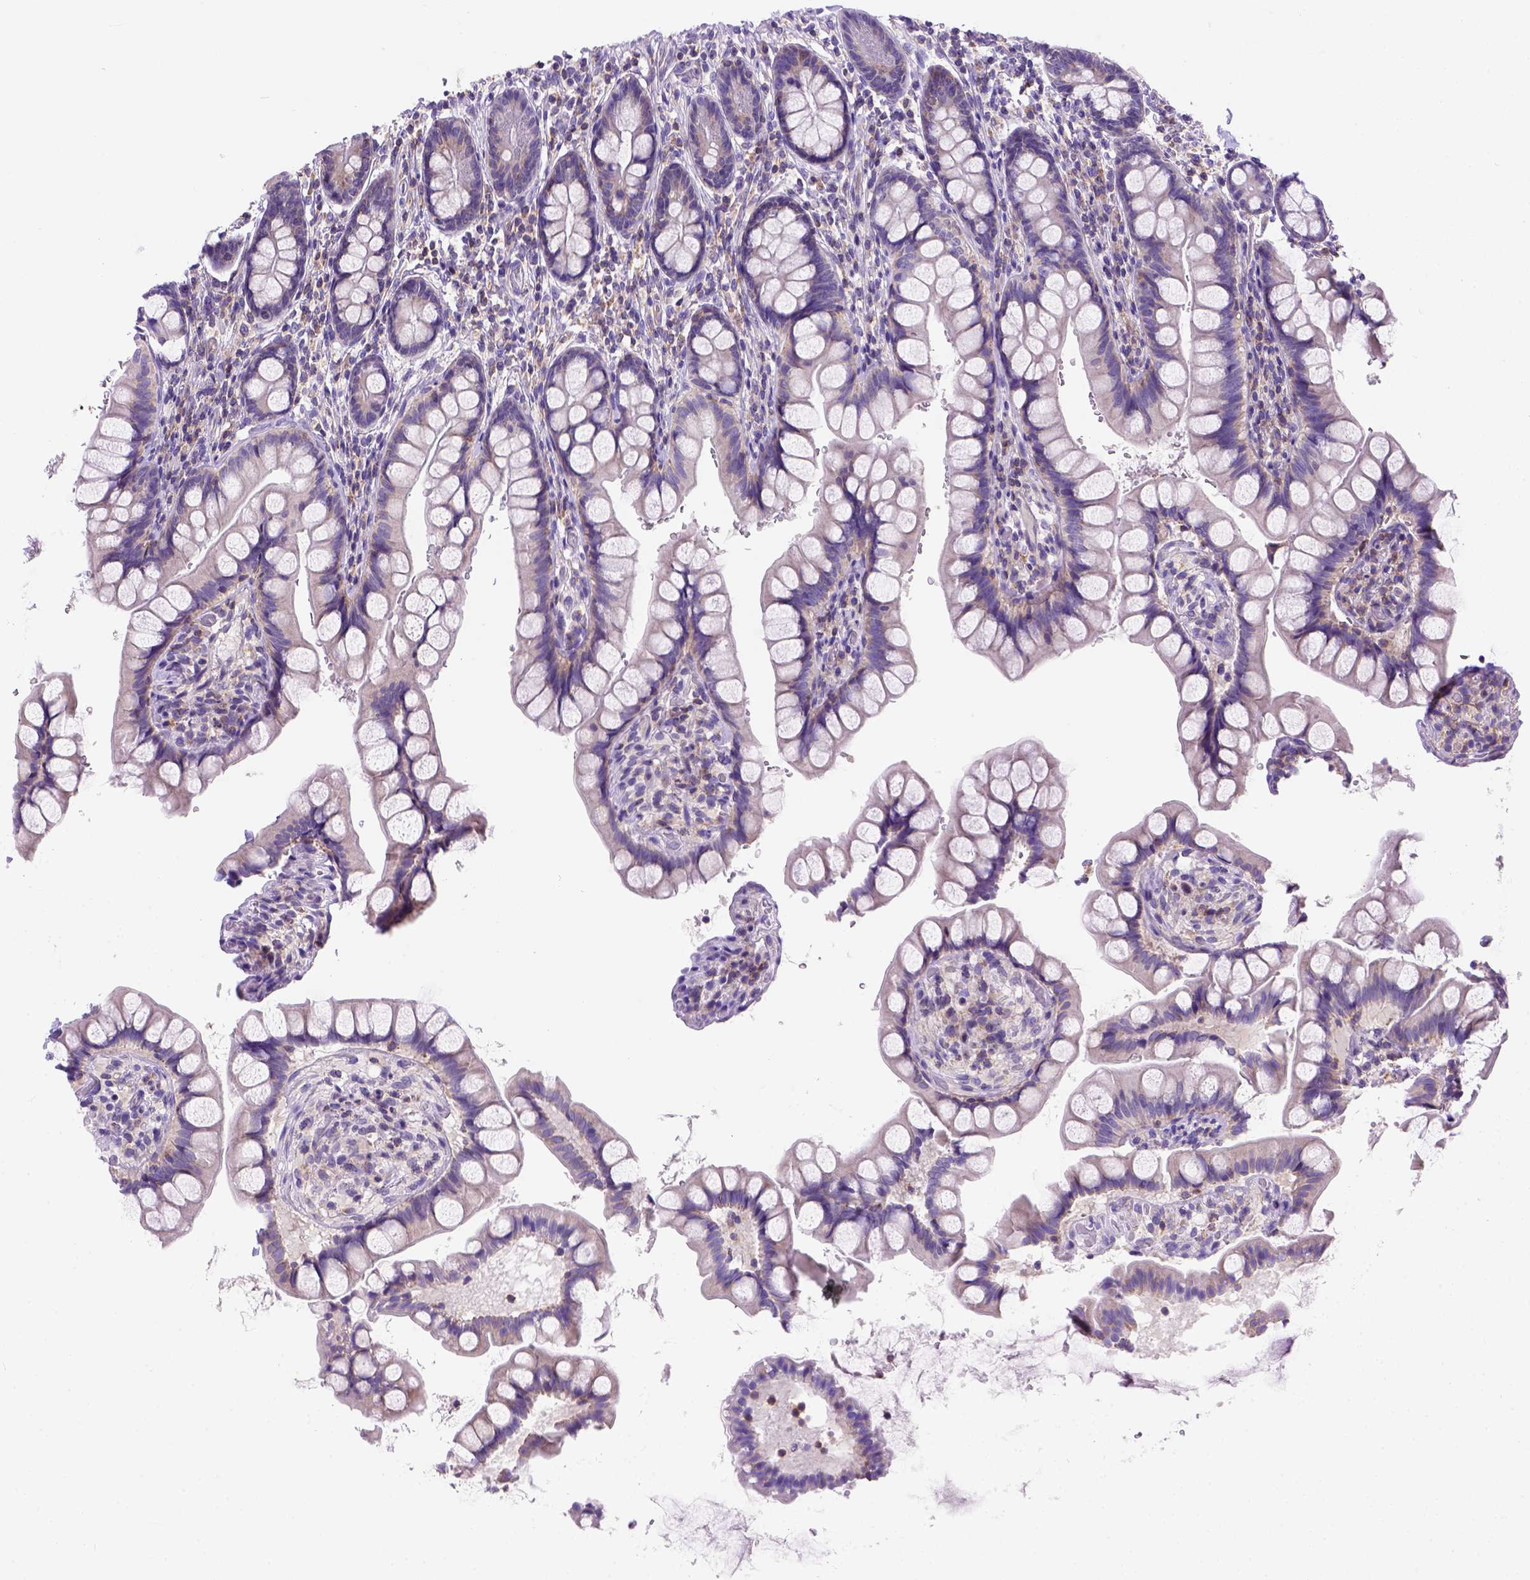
{"staining": {"intensity": "negative", "quantity": "none", "location": "none"}, "tissue": "small intestine", "cell_type": "Glandular cells", "image_type": "normal", "snomed": [{"axis": "morphology", "description": "Normal tissue, NOS"}, {"axis": "topography", "description": "Small intestine"}], "caption": "An immunohistochemistry (IHC) photomicrograph of benign small intestine is shown. There is no staining in glandular cells of small intestine.", "gene": "FOXI1", "patient": {"sex": "male", "age": 70}}